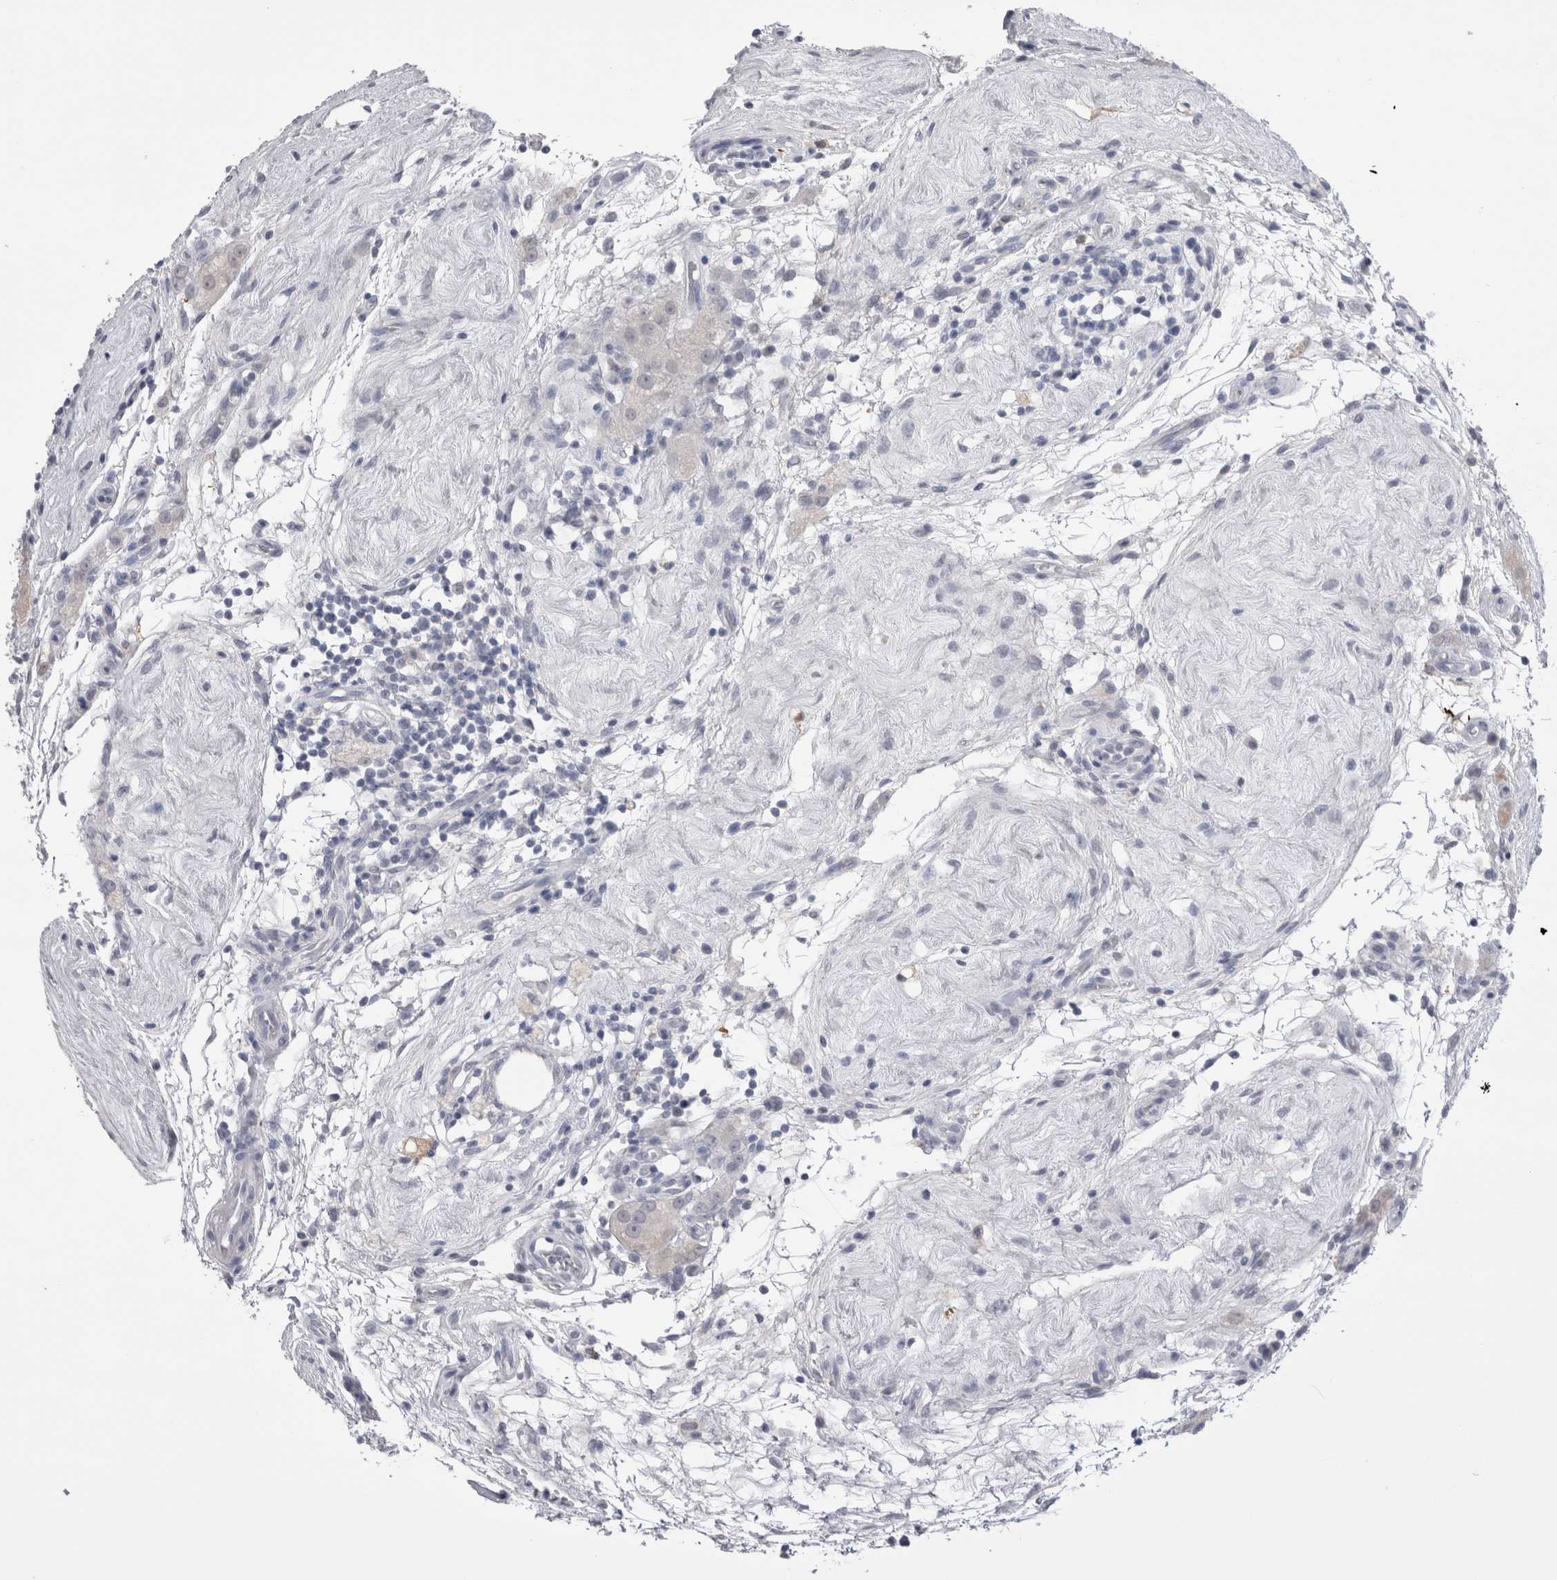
{"staining": {"intensity": "negative", "quantity": "none", "location": "none"}, "tissue": "testis cancer", "cell_type": "Tumor cells", "image_type": "cancer", "snomed": [{"axis": "morphology", "description": "Seminoma, NOS"}, {"axis": "topography", "description": "Testis"}], "caption": "Immunohistochemistry (IHC) image of neoplastic tissue: human seminoma (testis) stained with DAB shows no significant protein expression in tumor cells.", "gene": "SUCNR1", "patient": {"sex": "male", "age": 43}}